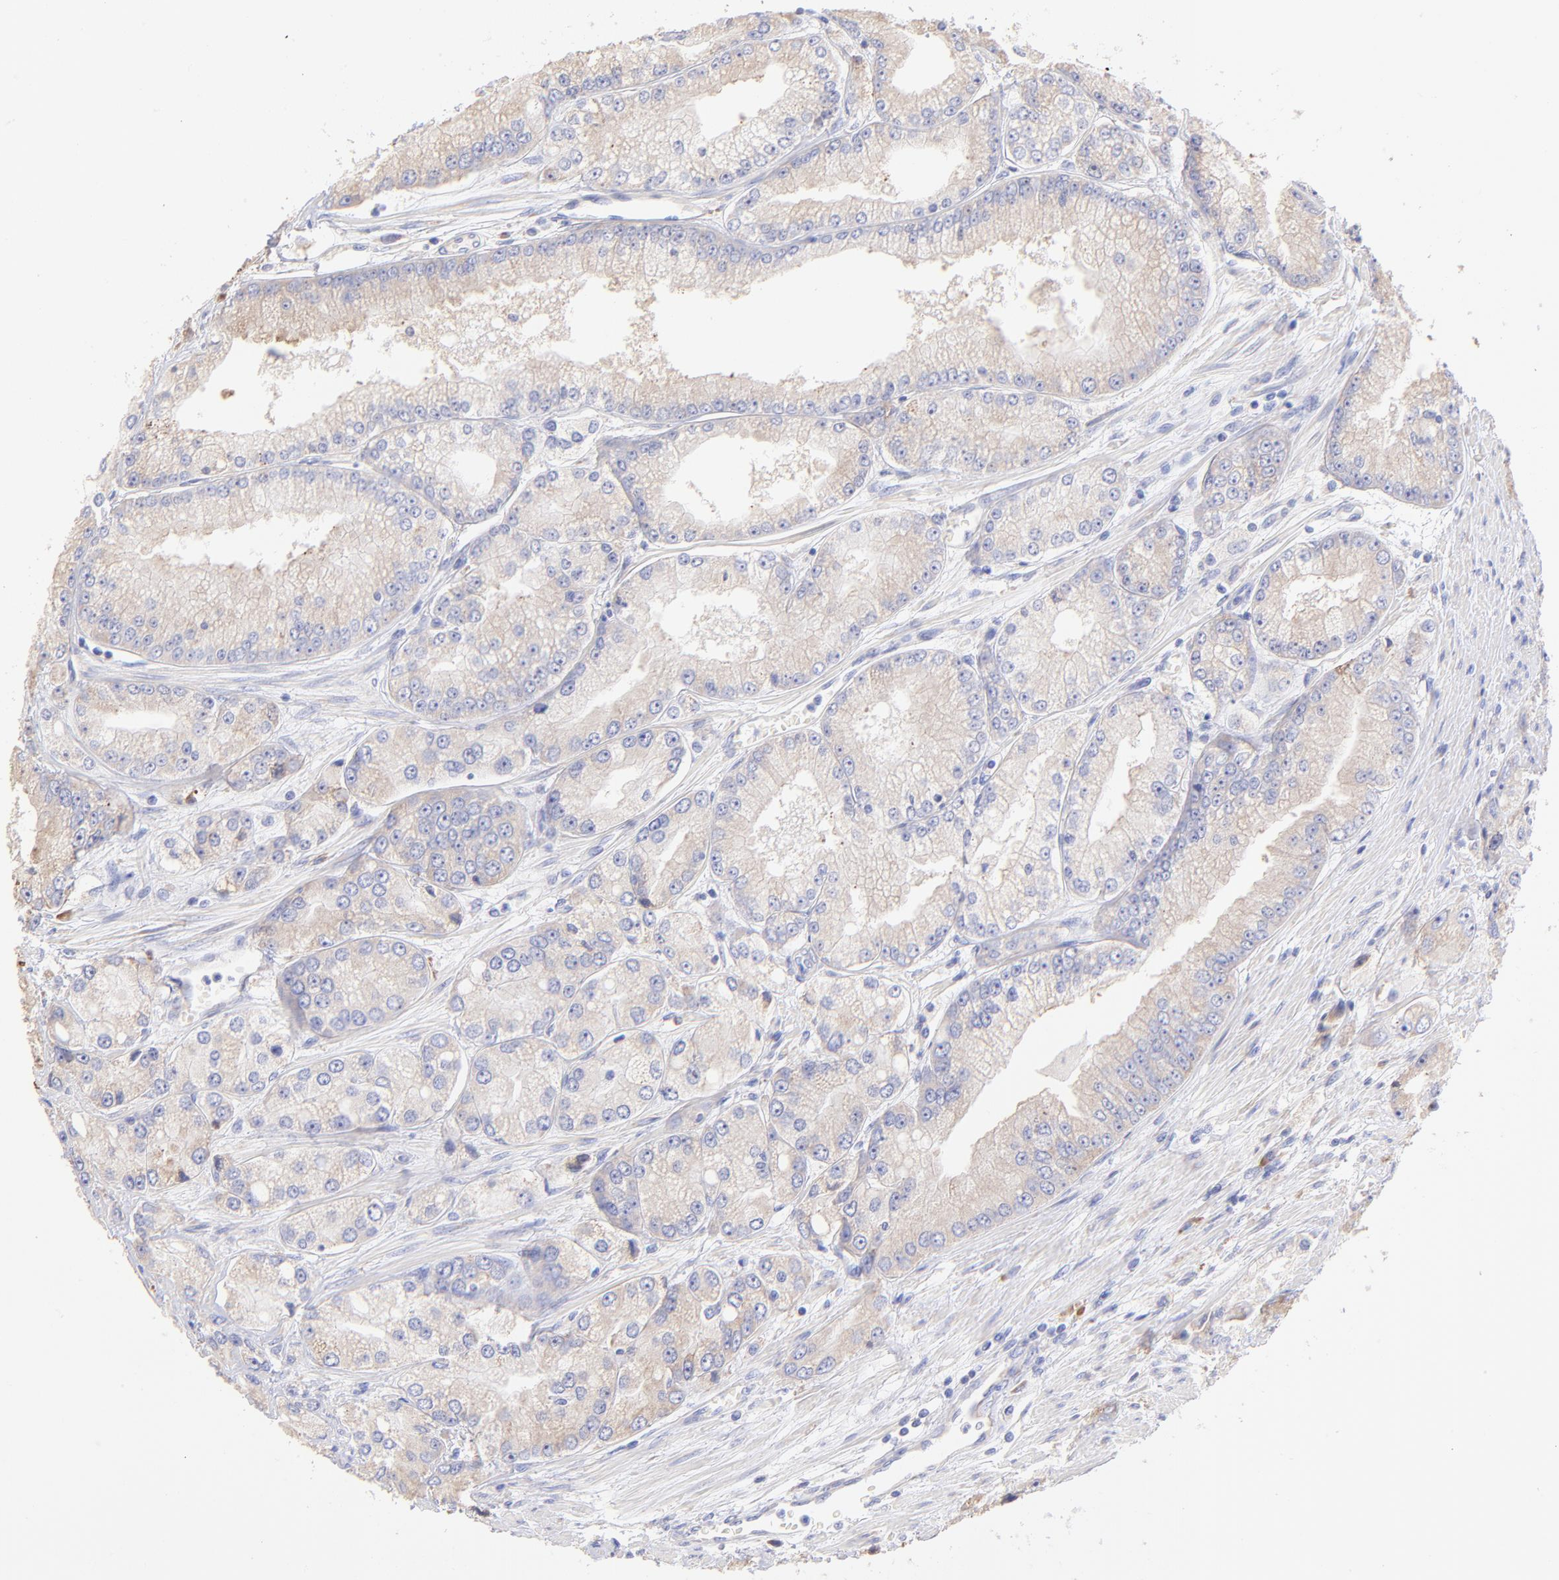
{"staining": {"intensity": "moderate", "quantity": "25%-75%", "location": "cytoplasmic/membranous"}, "tissue": "prostate cancer", "cell_type": "Tumor cells", "image_type": "cancer", "snomed": [{"axis": "morphology", "description": "Adenocarcinoma, Medium grade"}, {"axis": "topography", "description": "Prostate"}], "caption": "Brown immunohistochemical staining in prostate cancer (adenocarcinoma (medium-grade)) demonstrates moderate cytoplasmic/membranous positivity in about 25%-75% of tumor cells.", "gene": "RPL30", "patient": {"sex": "male", "age": 72}}